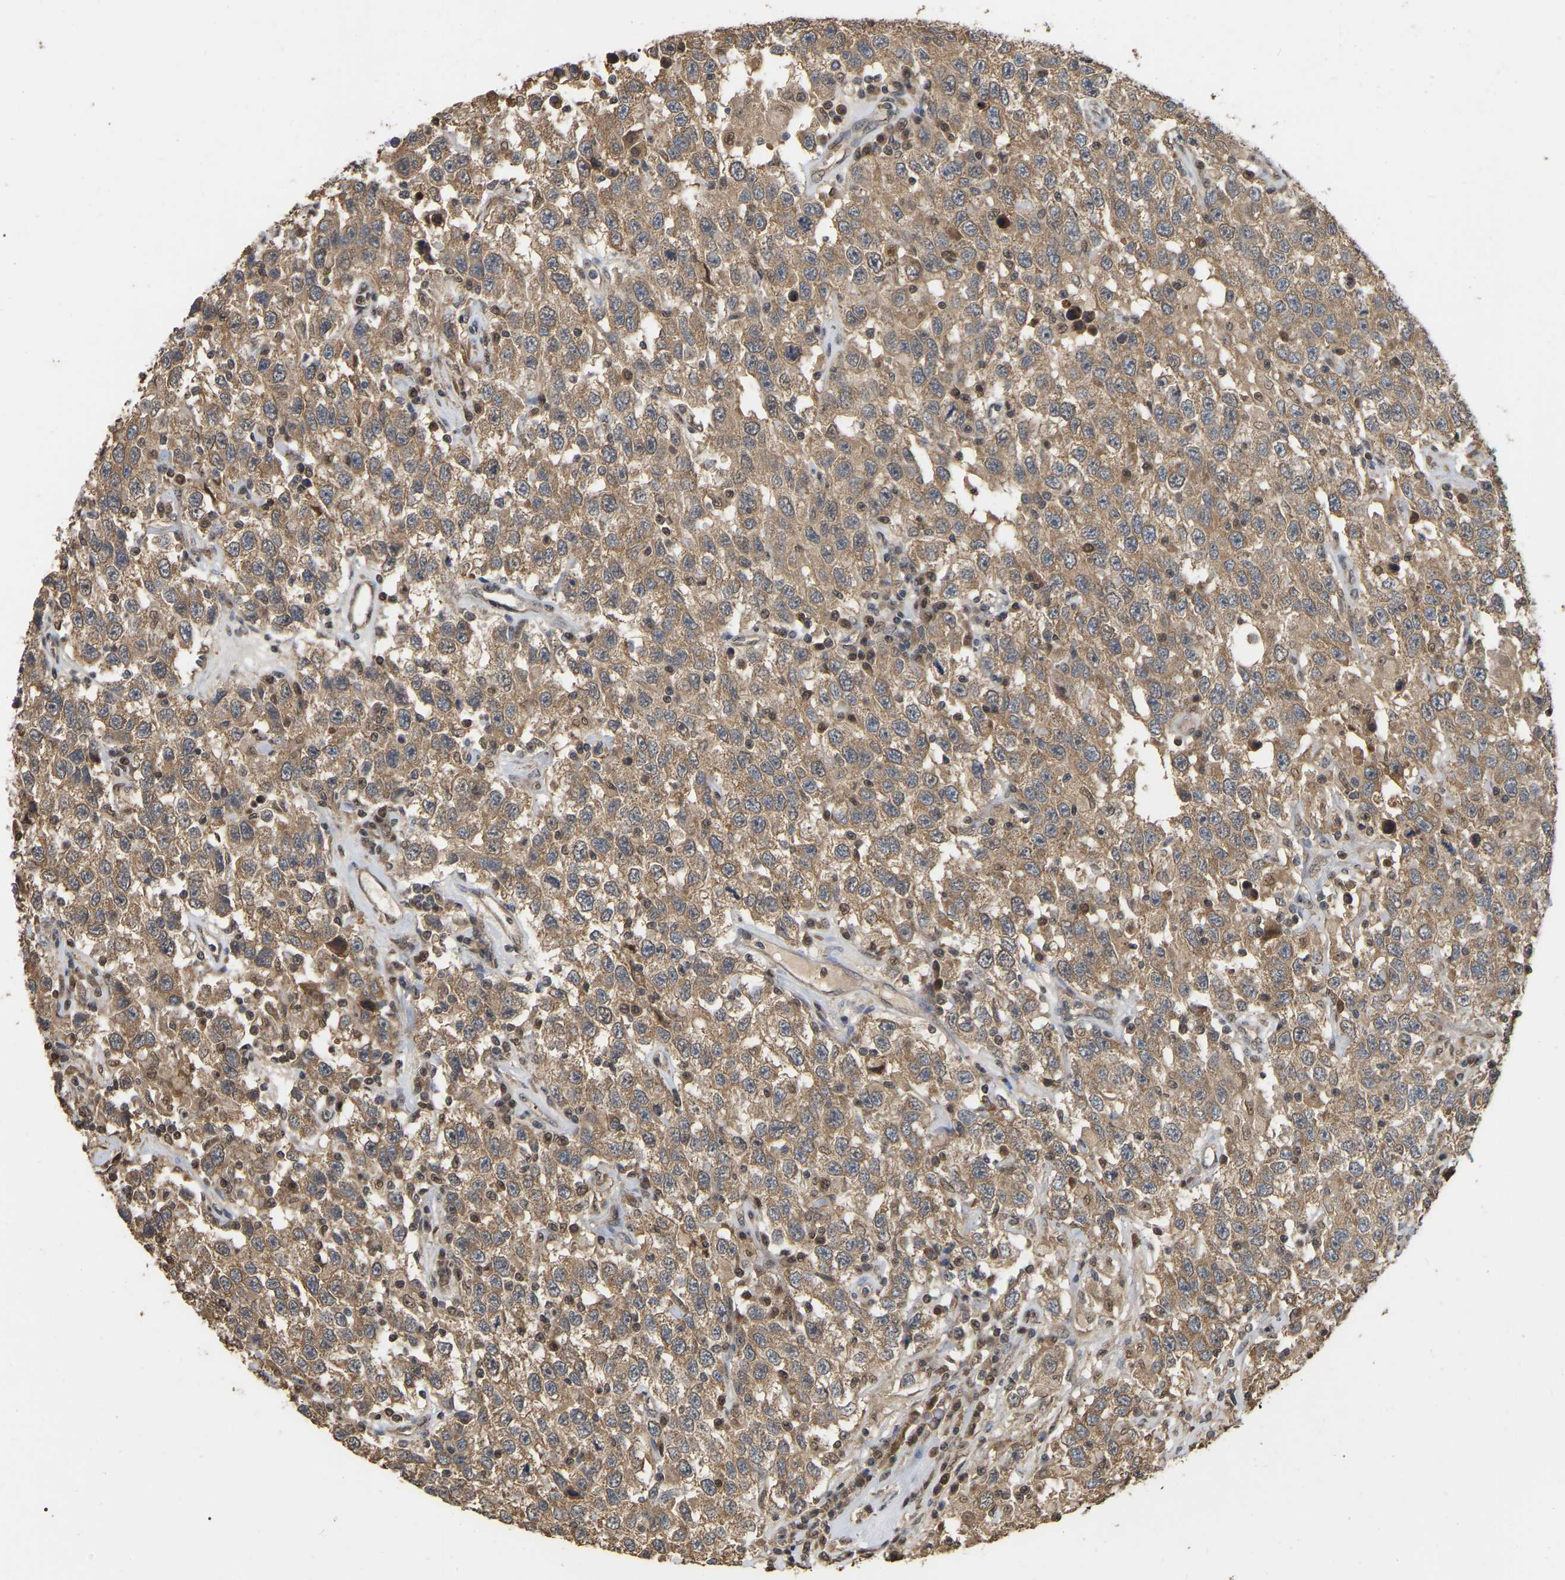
{"staining": {"intensity": "moderate", "quantity": ">75%", "location": "cytoplasmic/membranous"}, "tissue": "testis cancer", "cell_type": "Tumor cells", "image_type": "cancer", "snomed": [{"axis": "morphology", "description": "Seminoma, NOS"}, {"axis": "topography", "description": "Testis"}], "caption": "Testis cancer stained with a brown dye exhibits moderate cytoplasmic/membranous positive expression in about >75% of tumor cells.", "gene": "FAM219A", "patient": {"sex": "male", "age": 41}}